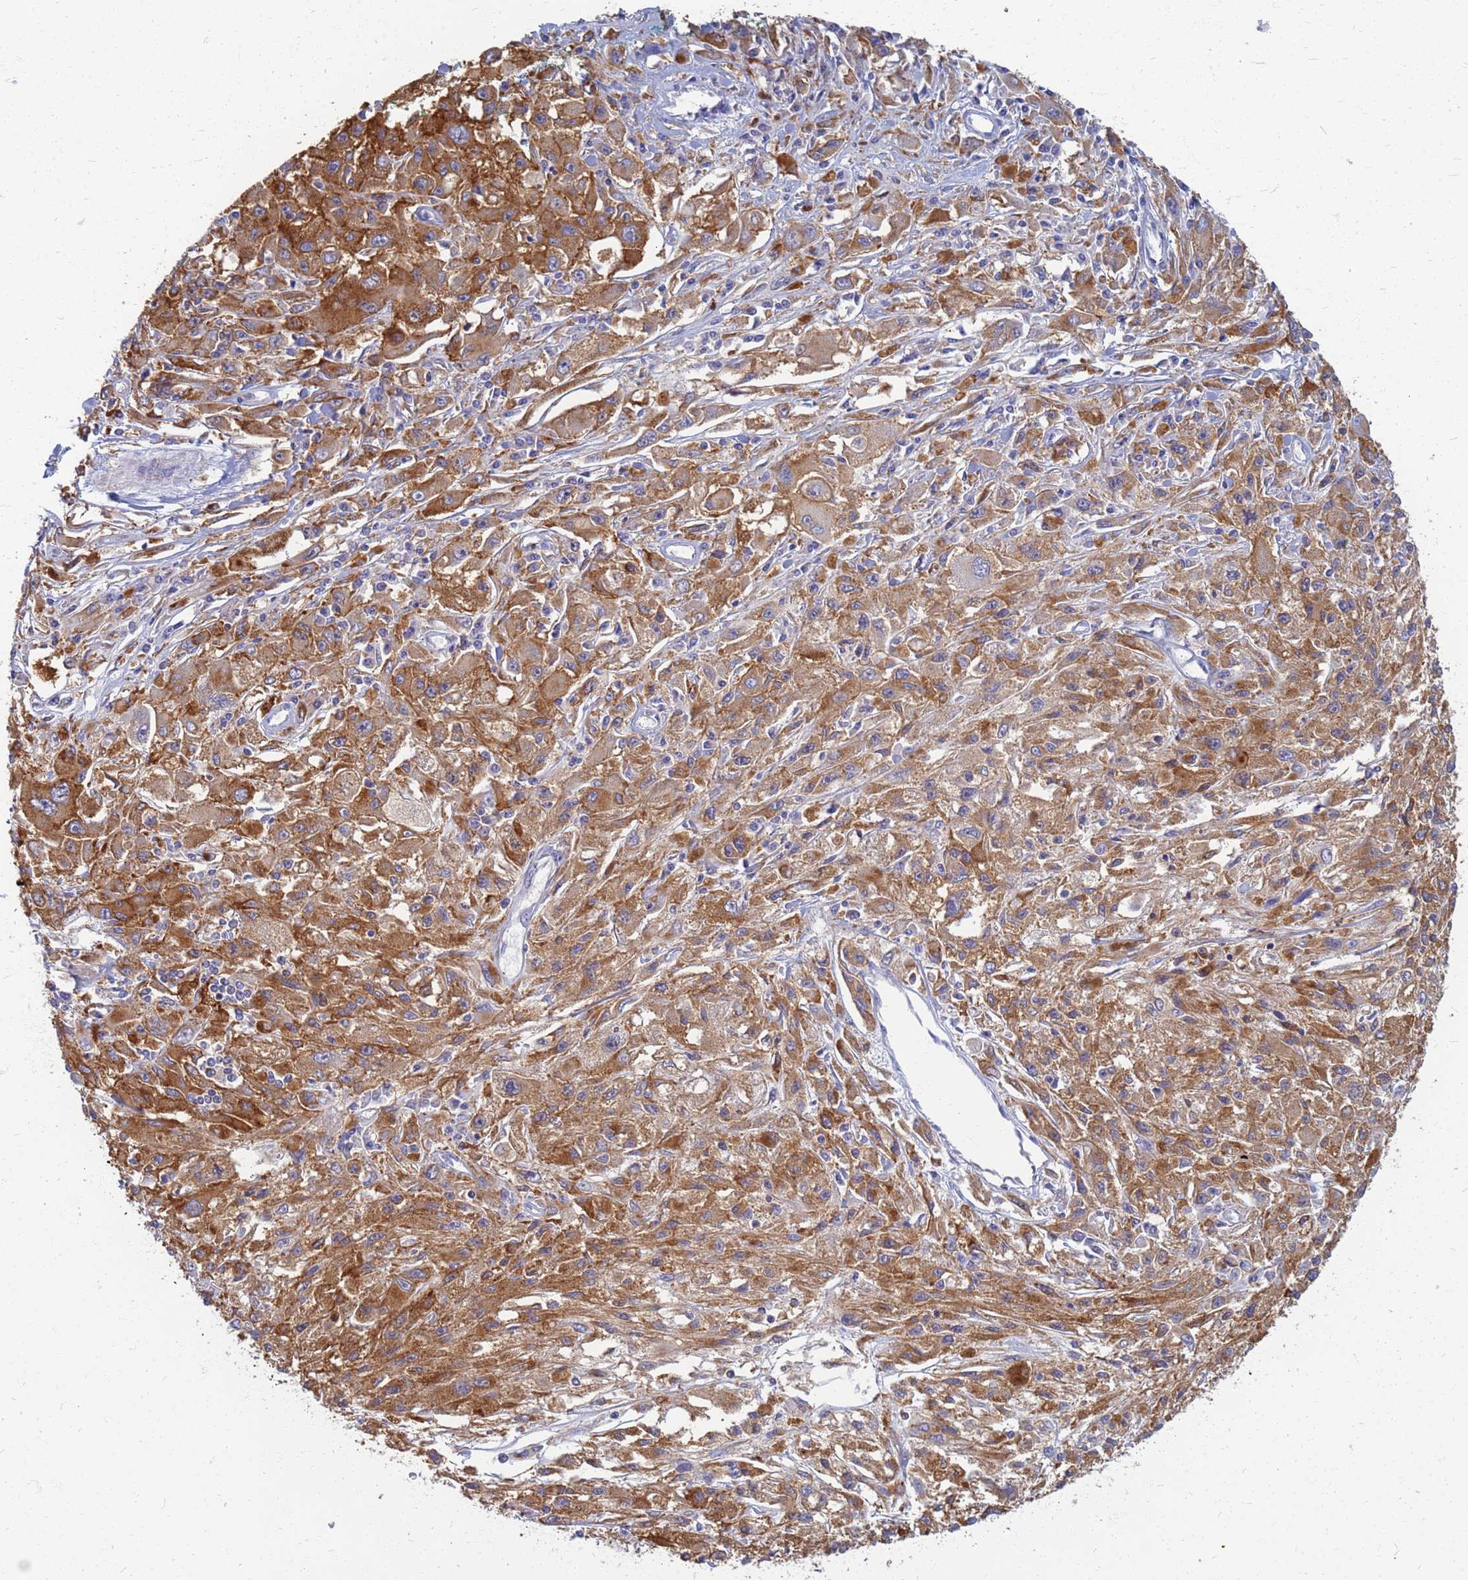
{"staining": {"intensity": "moderate", "quantity": ">75%", "location": "cytoplasmic/membranous"}, "tissue": "melanoma", "cell_type": "Tumor cells", "image_type": "cancer", "snomed": [{"axis": "morphology", "description": "Malignant melanoma, Metastatic site"}, {"axis": "topography", "description": "Skin"}], "caption": "A micrograph showing moderate cytoplasmic/membranous staining in approximately >75% of tumor cells in malignant melanoma (metastatic site), as visualized by brown immunohistochemical staining.", "gene": "ATP6V1E1", "patient": {"sex": "male", "age": 53}}